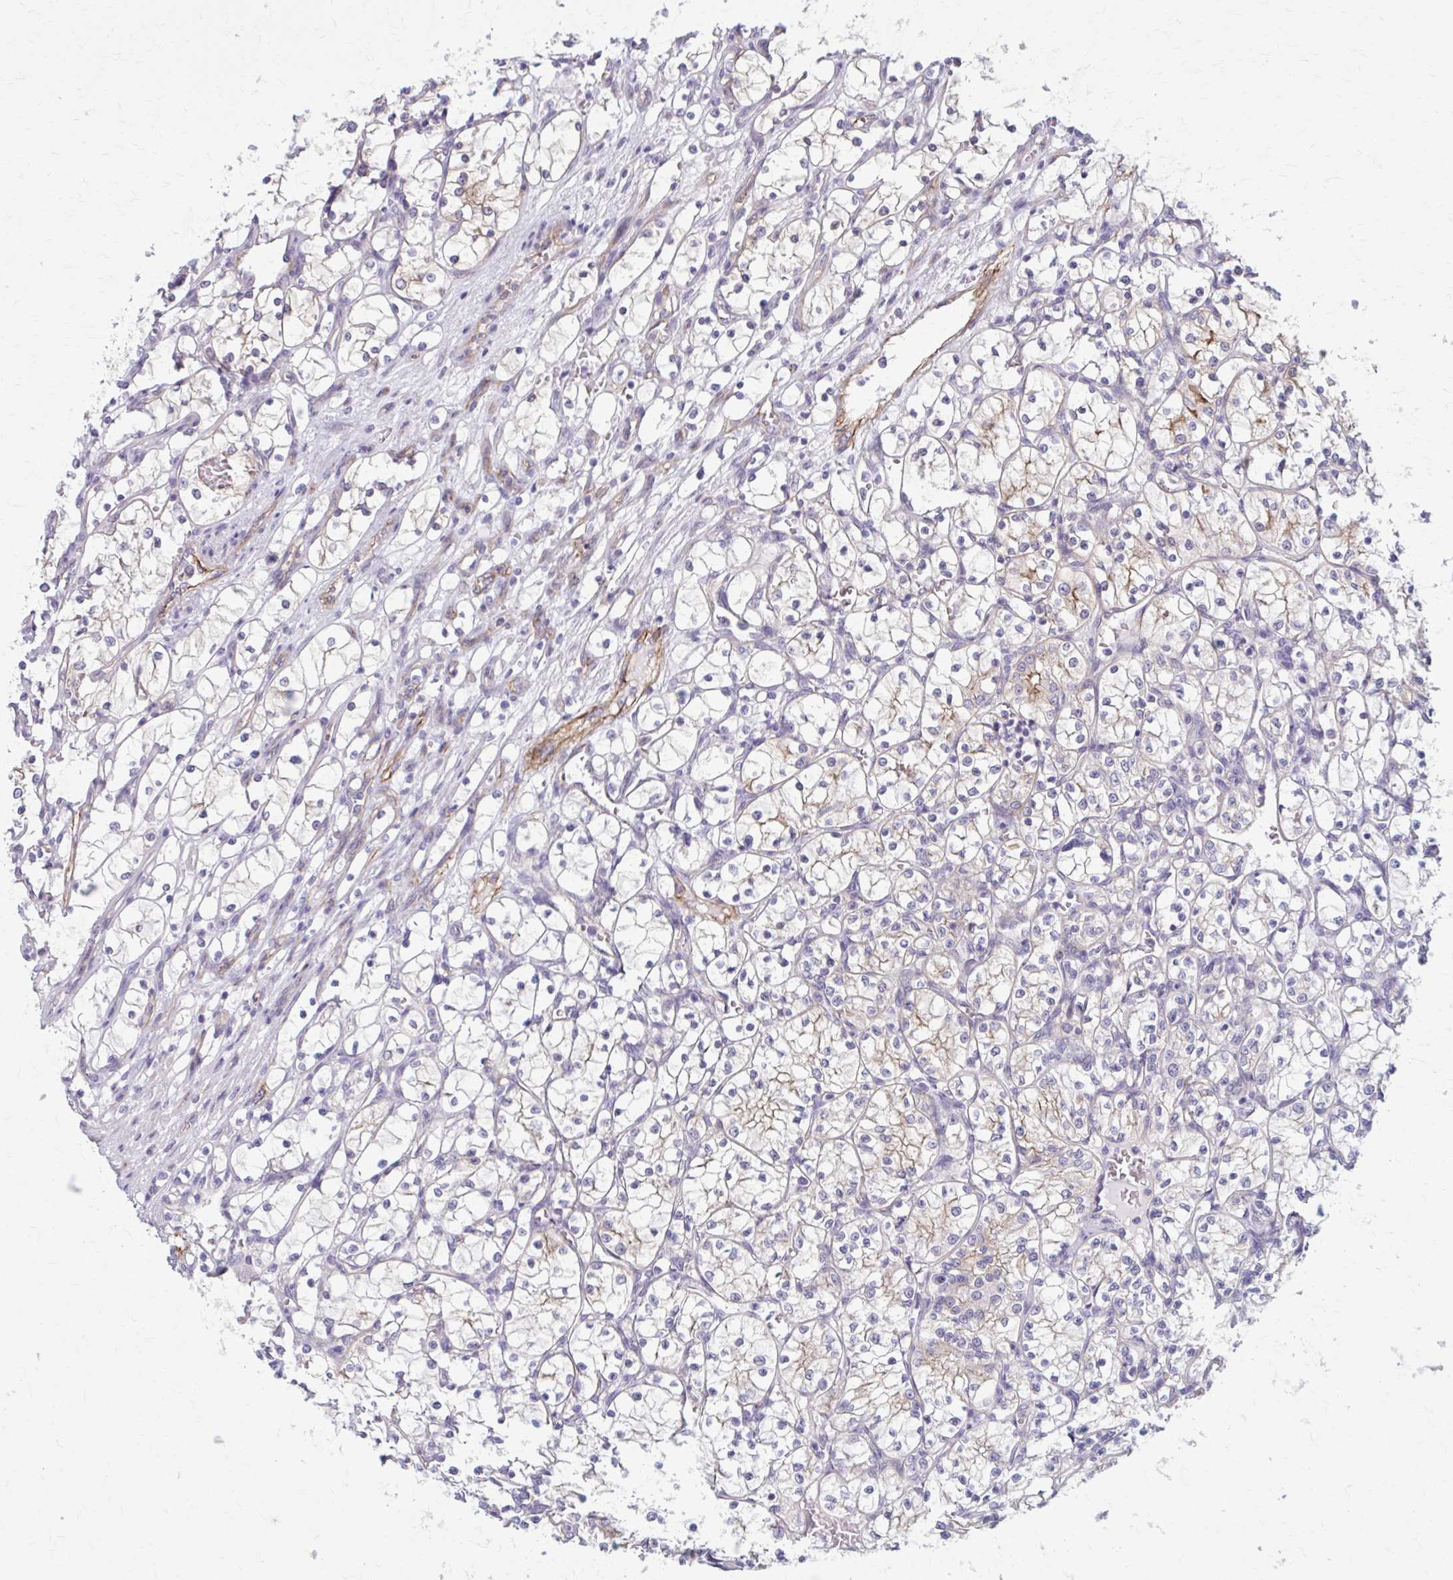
{"staining": {"intensity": "weak", "quantity": "<25%", "location": "cytoplasmic/membranous"}, "tissue": "renal cancer", "cell_type": "Tumor cells", "image_type": "cancer", "snomed": [{"axis": "morphology", "description": "Adenocarcinoma, NOS"}, {"axis": "topography", "description": "Kidney"}], "caption": "Human renal cancer (adenocarcinoma) stained for a protein using immunohistochemistry shows no expression in tumor cells.", "gene": "ZDHHC7", "patient": {"sex": "female", "age": 69}}